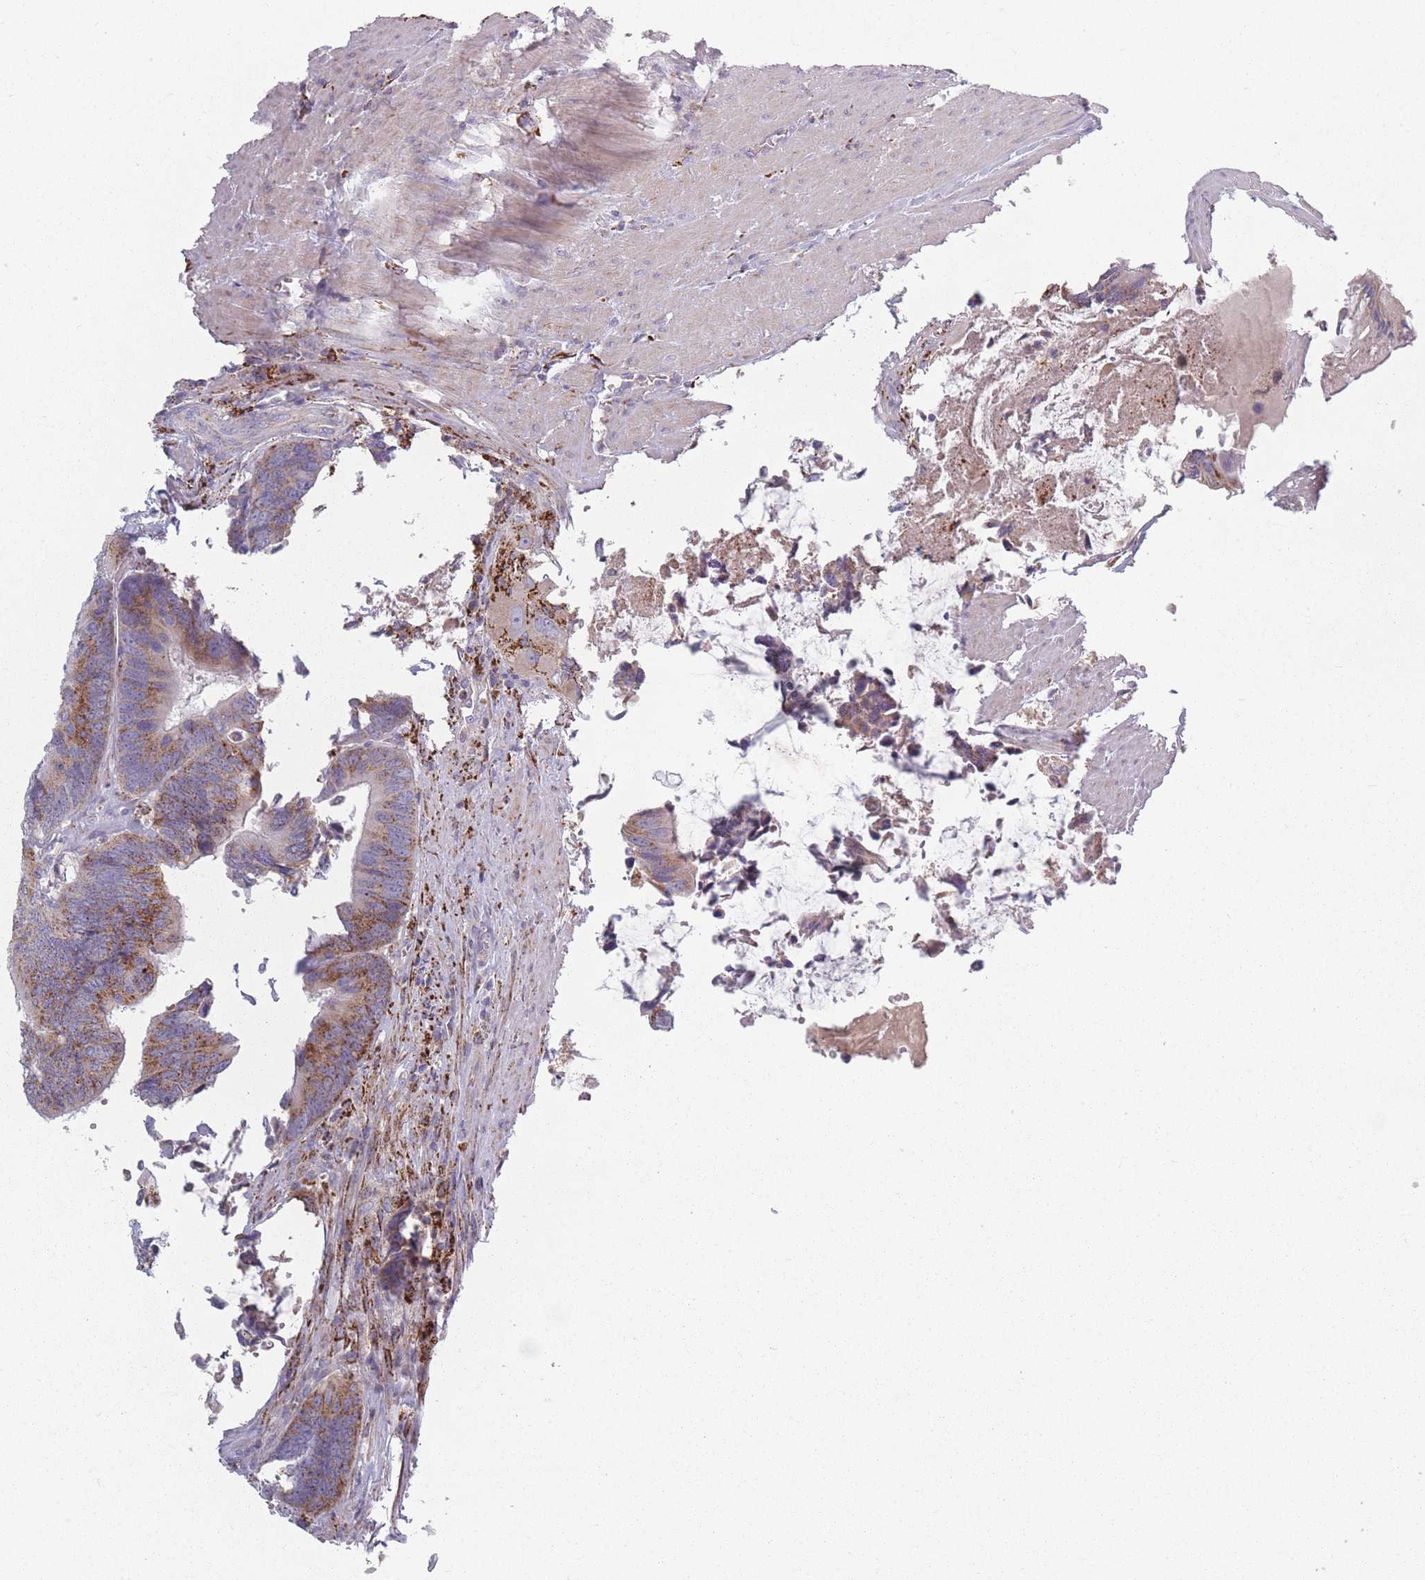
{"staining": {"intensity": "moderate", "quantity": ">75%", "location": "cytoplasmic/membranous"}, "tissue": "colorectal cancer", "cell_type": "Tumor cells", "image_type": "cancer", "snomed": [{"axis": "morphology", "description": "Adenocarcinoma, NOS"}, {"axis": "topography", "description": "Colon"}], "caption": "Brown immunohistochemical staining in colorectal cancer (adenocarcinoma) shows moderate cytoplasmic/membranous staining in about >75% of tumor cells.", "gene": "PEX11B", "patient": {"sex": "male", "age": 87}}